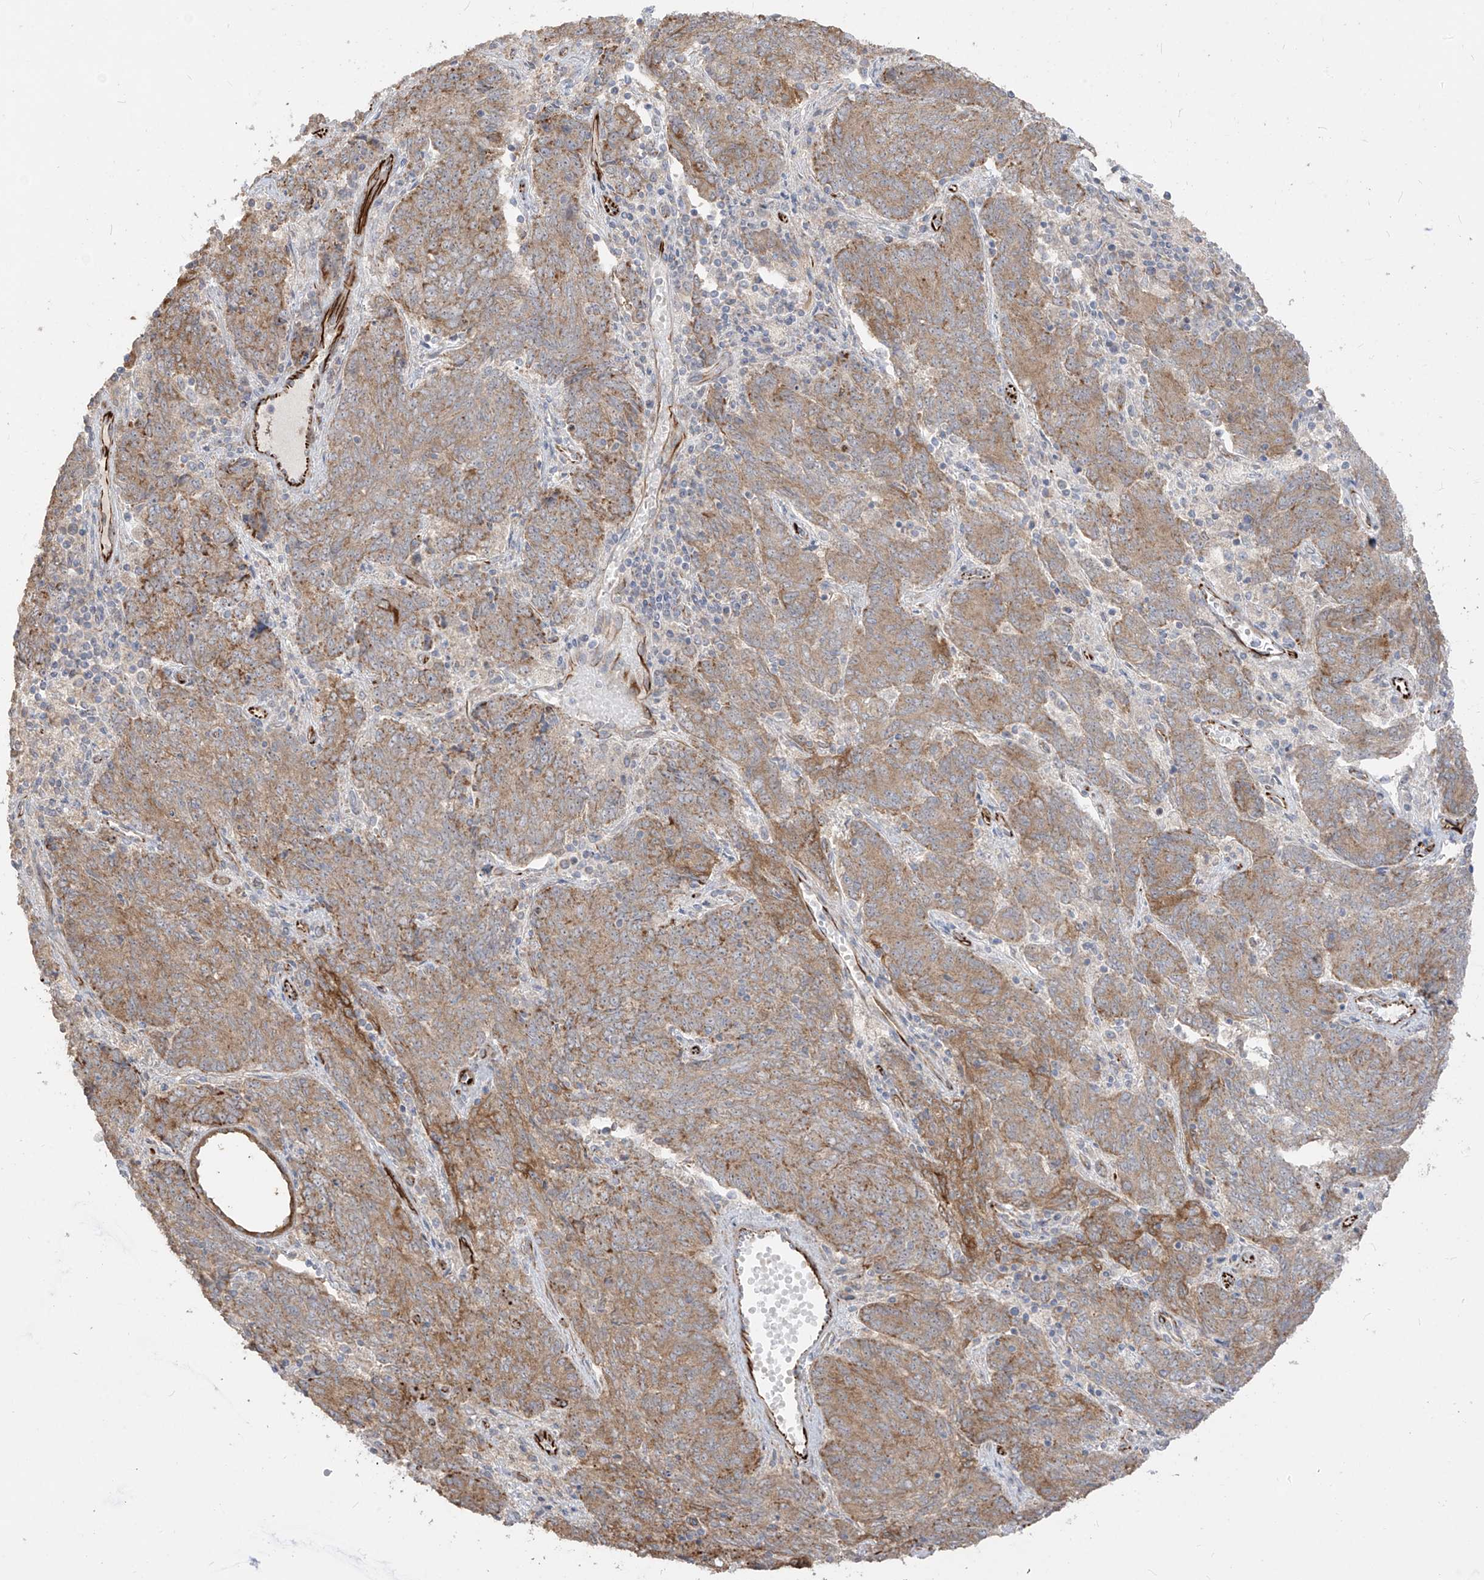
{"staining": {"intensity": "moderate", "quantity": ">75%", "location": "cytoplasmic/membranous"}, "tissue": "endometrial cancer", "cell_type": "Tumor cells", "image_type": "cancer", "snomed": [{"axis": "morphology", "description": "Adenocarcinoma, NOS"}, {"axis": "topography", "description": "Endometrium"}], "caption": "Protein staining by IHC demonstrates moderate cytoplasmic/membranous expression in about >75% of tumor cells in endometrial cancer (adenocarcinoma). (brown staining indicates protein expression, while blue staining denotes nuclei).", "gene": "DCDC2", "patient": {"sex": "female", "age": 80}}